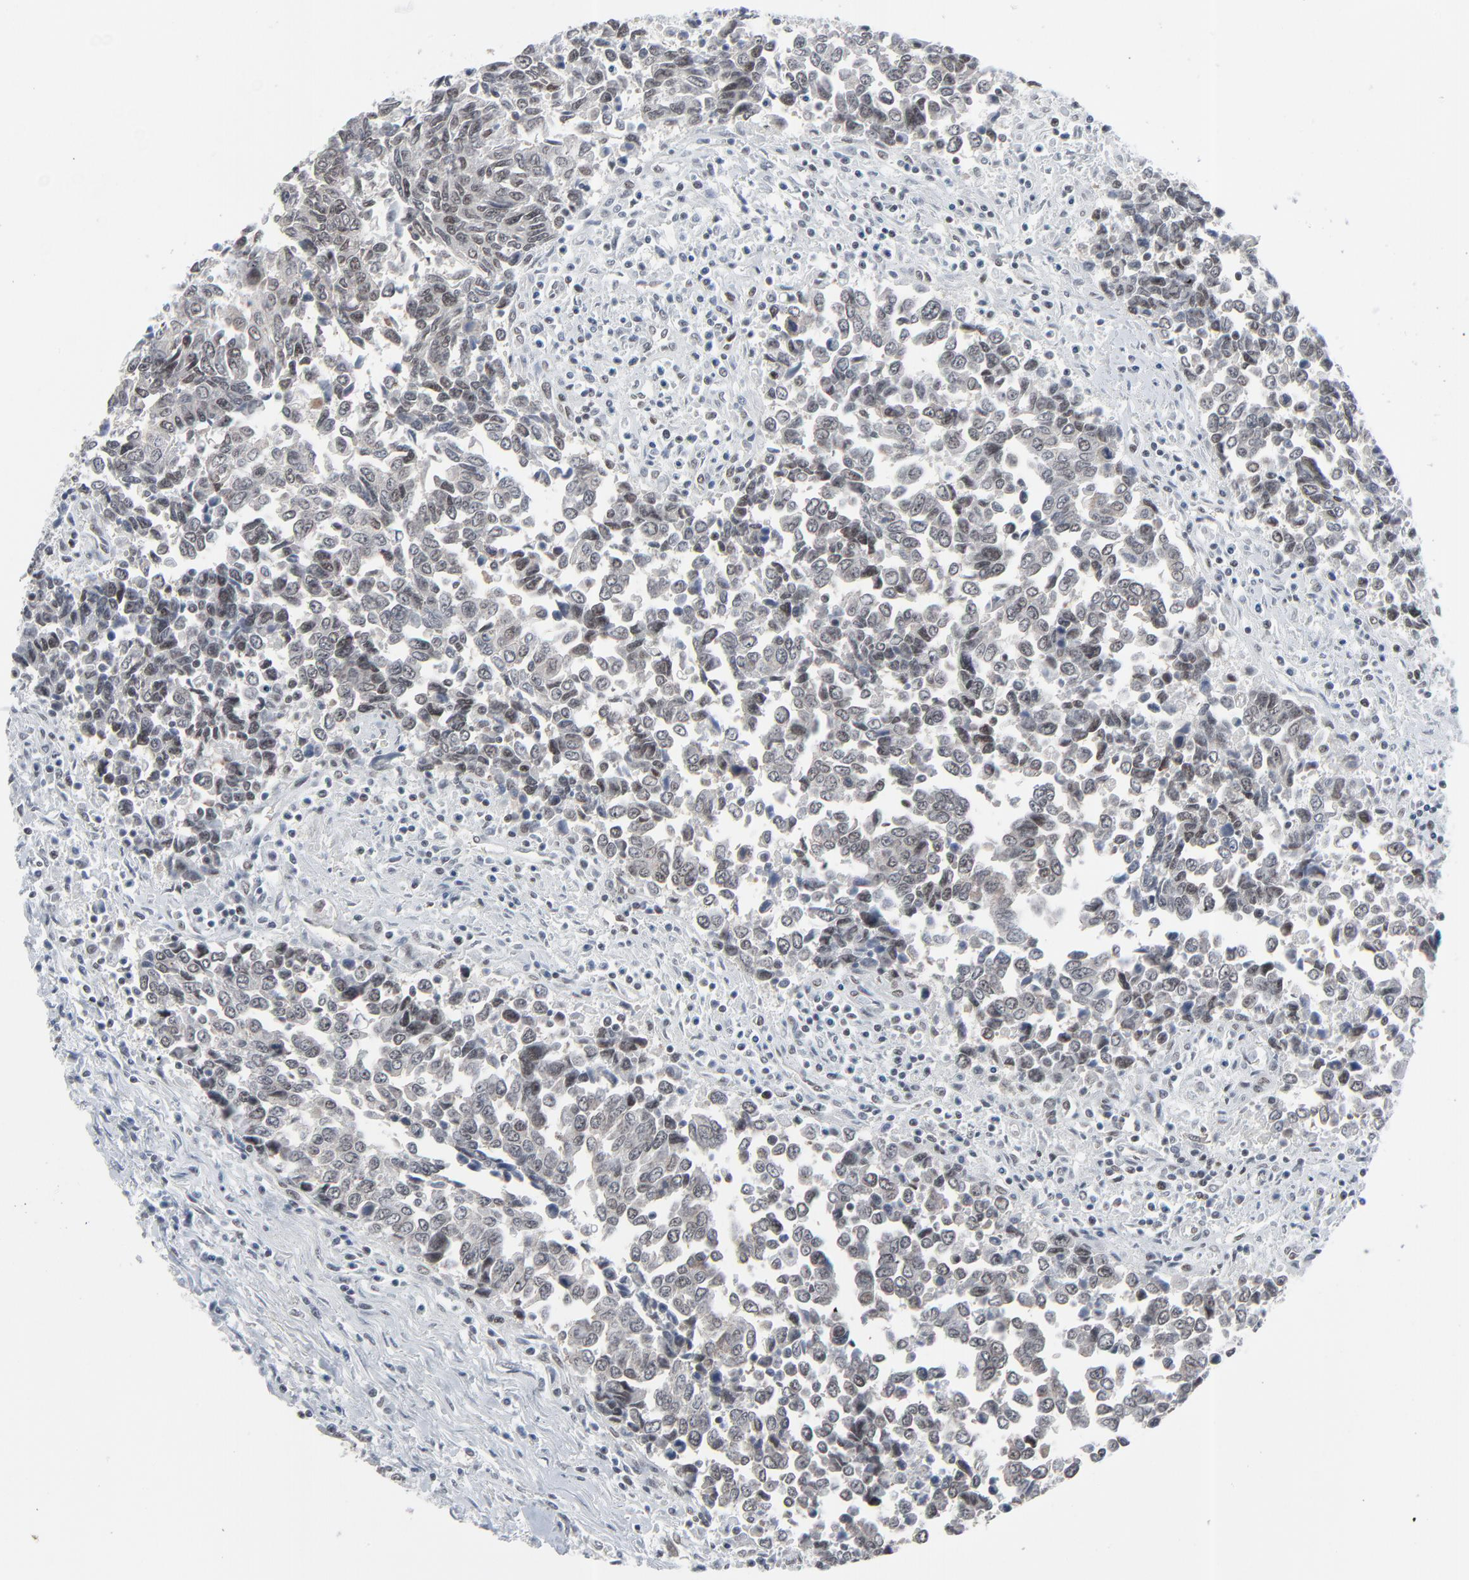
{"staining": {"intensity": "weak", "quantity": "25%-75%", "location": "nuclear"}, "tissue": "urothelial cancer", "cell_type": "Tumor cells", "image_type": "cancer", "snomed": [{"axis": "morphology", "description": "Urothelial carcinoma, High grade"}, {"axis": "topography", "description": "Urinary bladder"}], "caption": "High-grade urothelial carcinoma stained with DAB immunohistochemistry displays low levels of weak nuclear staining in about 25%-75% of tumor cells.", "gene": "FBXO28", "patient": {"sex": "male", "age": 86}}